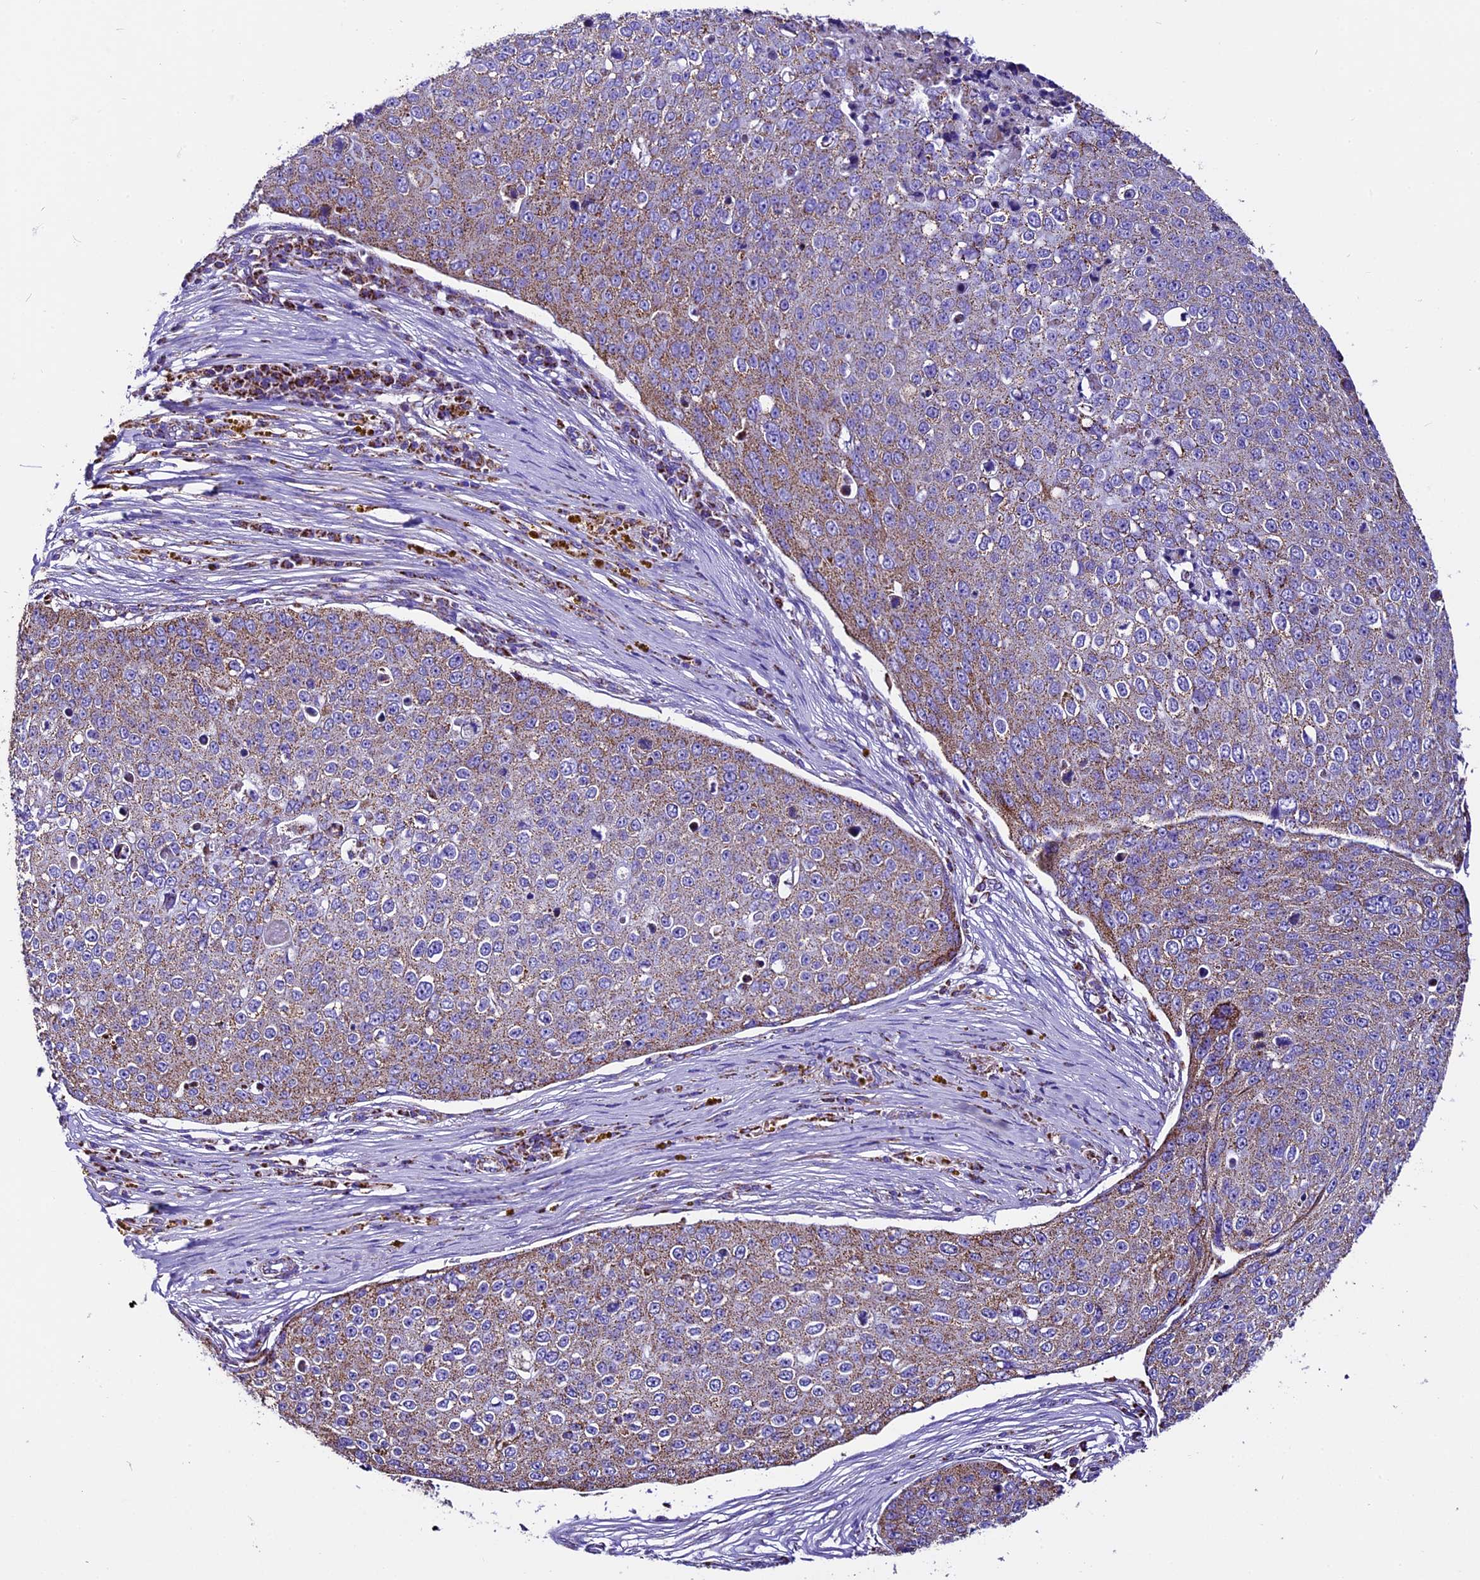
{"staining": {"intensity": "moderate", "quantity": ">75%", "location": "cytoplasmic/membranous"}, "tissue": "skin cancer", "cell_type": "Tumor cells", "image_type": "cancer", "snomed": [{"axis": "morphology", "description": "Squamous cell carcinoma, NOS"}, {"axis": "topography", "description": "Skin"}], "caption": "Tumor cells display moderate cytoplasmic/membranous expression in approximately >75% of cells in skin cancer. The protein of interest is shown in brown color, while the nuclei are stained blue.", "gene": "DCAF5", "patient": {"sex": "male", "age": 71}}